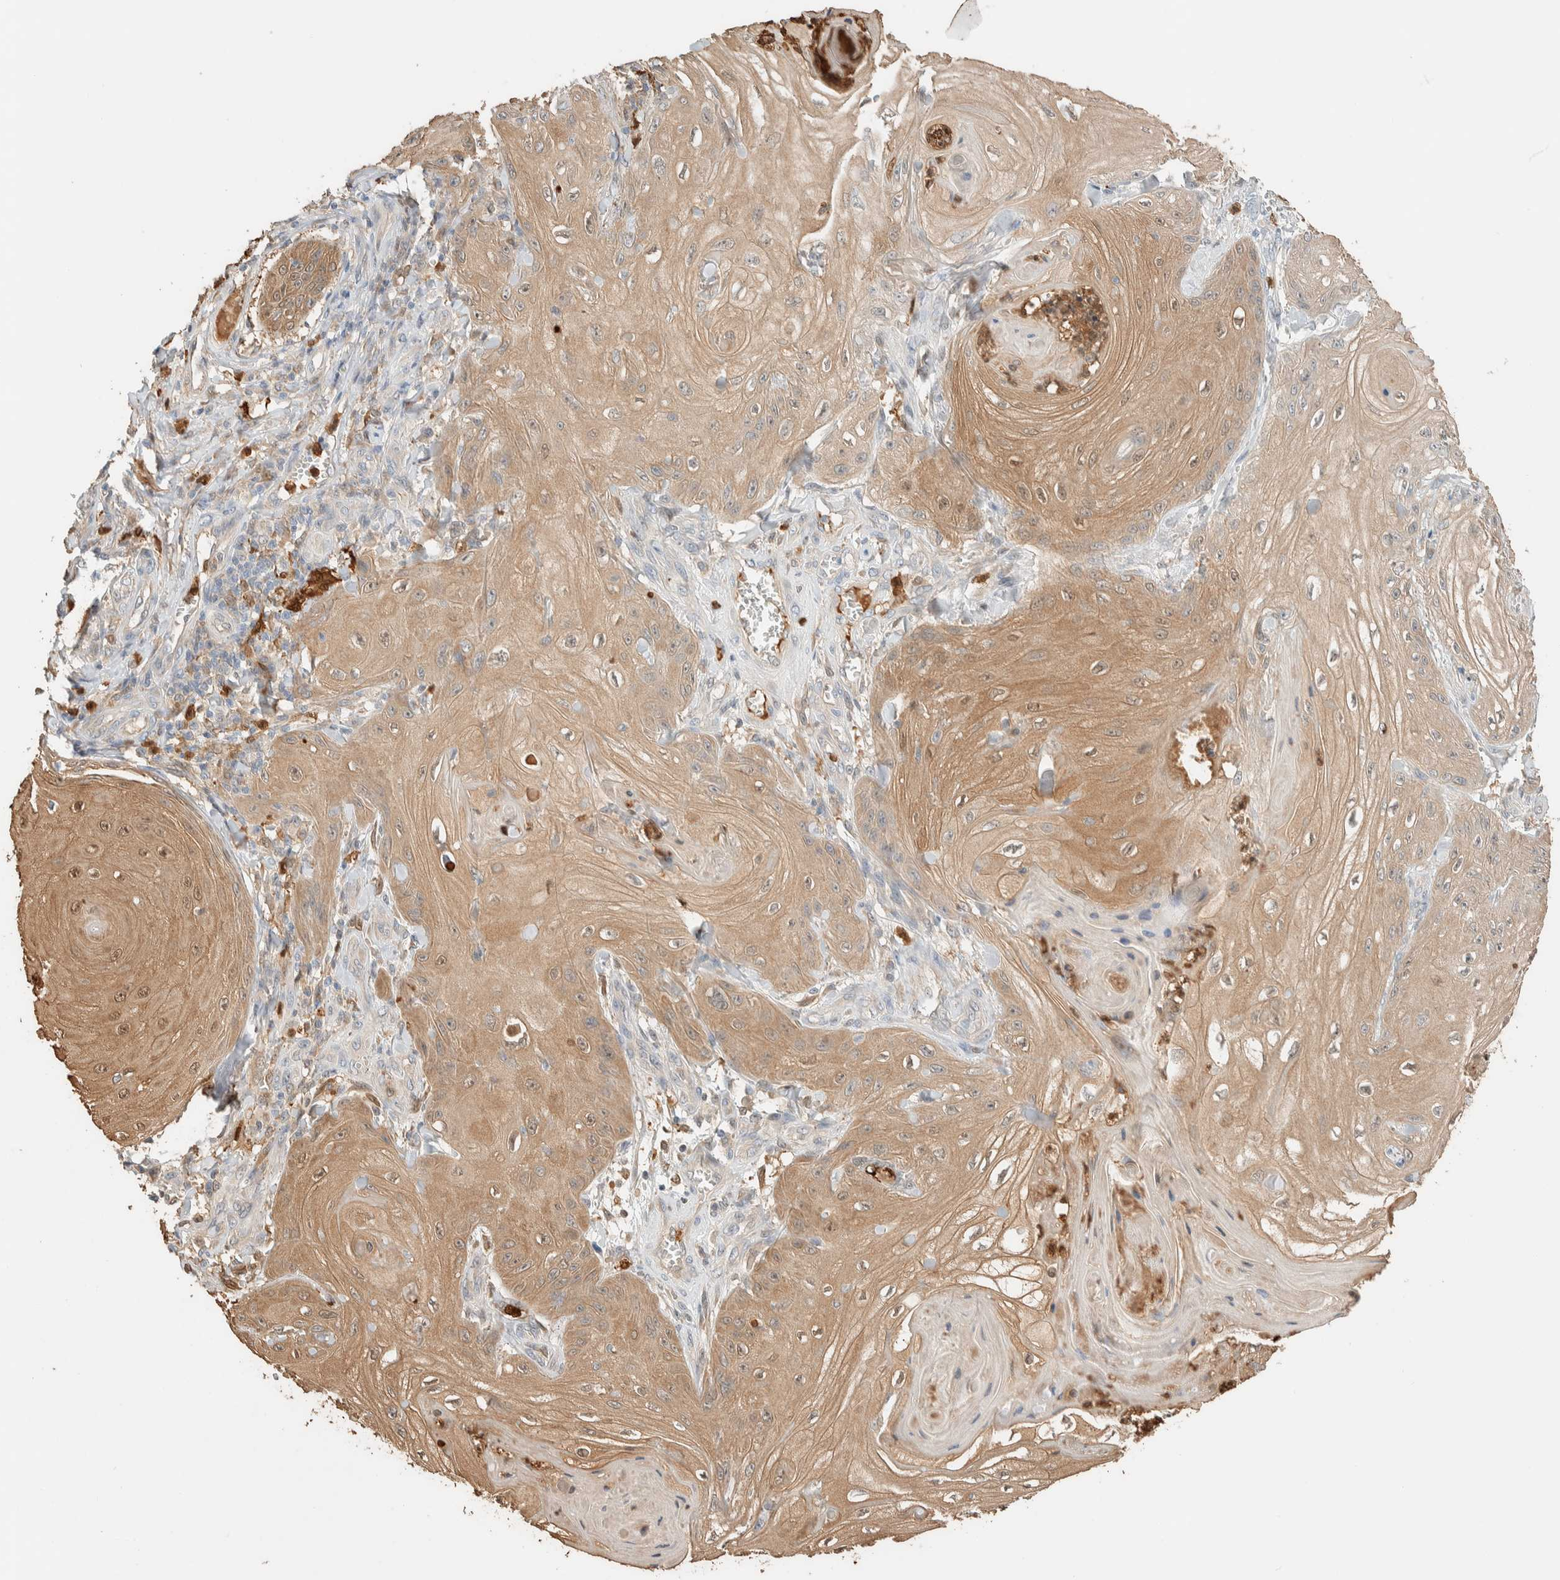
{"staining": {"intensity": "moderate", "quantity": ">75%", "location": "cytoplasmic/membranous,nuclear"}, "tissue": "skin cancer", "cell_type": "Tumor cells", "image_type": "cancer", "snomed": [{"axis": "morphology", "description": "Squamous cell carcinoma, NOS"}, {"axis": "topography", "description": "Skin"}], "caption": "High-power microscopy captured an immunohistochemistry (IHC) micrograph of skin cancer, revealing moderate cytoplasmic/membranous and nuclear positivity in about >75% of tumor cells. (brown staining indicates protein expression, while blue staining denotes nuclei).", "gene": "SETD4", "patient": {"sex": "male", "age": 74}}